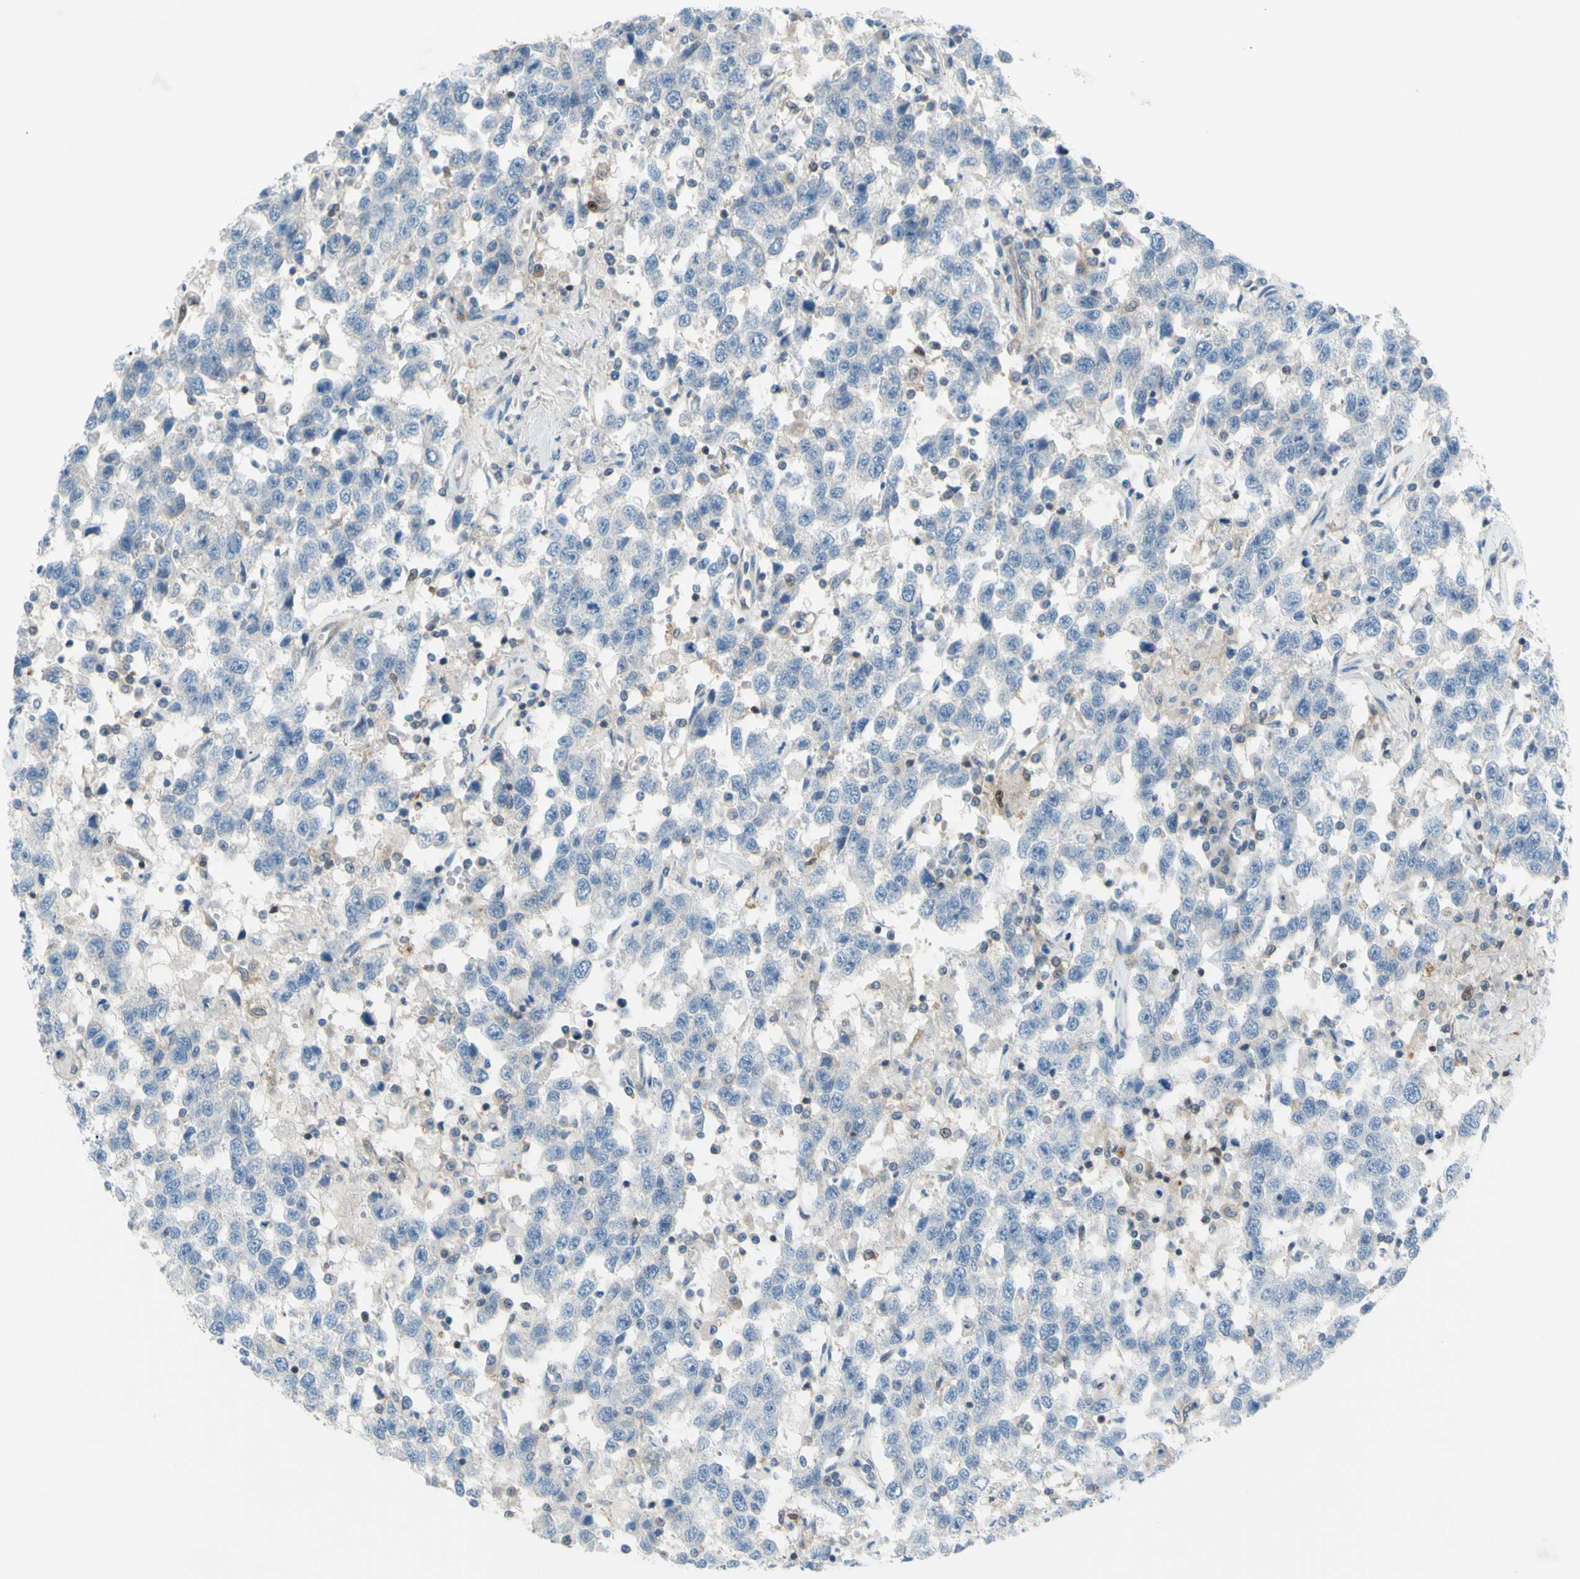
{"staining": {"intensity": "negative", "quantity": "none", "location": "none"}, "tissue": "testis cancer", "cell_type": "Tumor cells", "image_type": "cancer", "snomed": [{"axis": "morphology", "description": "Seminoma, NOS"}, {"axis": "topography", "description": "Testis"}], "caption": "Immunohistochemistry histopathology image of neoplastic tissue: seminoma (testis) stained with DAB displays no significant protein expression in tumor cells.", "gene": "PAK2", "patient": {"sex": "male", "age": 41}}